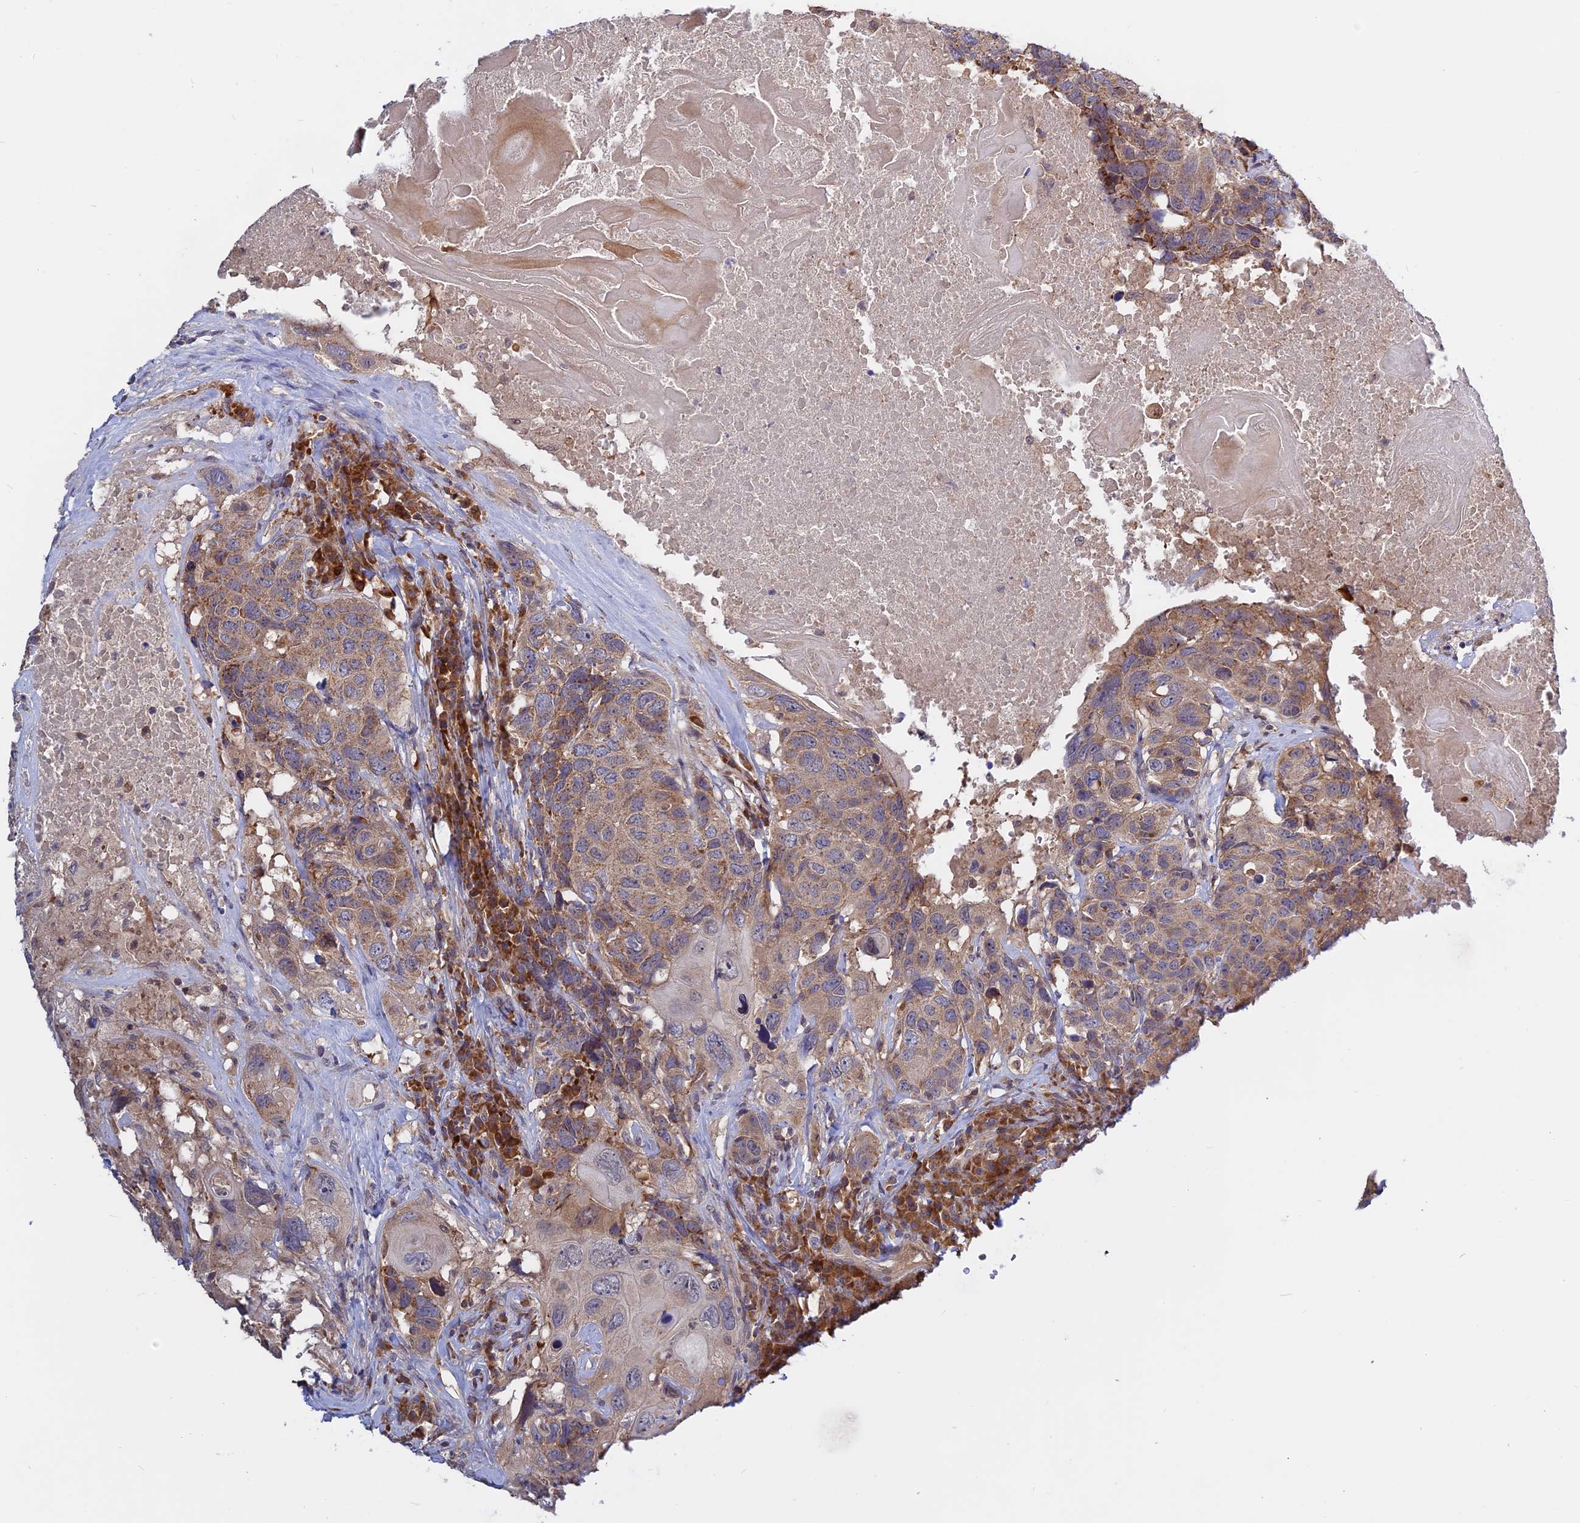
{"staining": {"intensity": "moderate", "quantity": ">75%", "location": "cytoplasmic/membranous"}, "tissue": "head and neck cancer", "cell_type": "Tumor cells", "image_type": "cancer", "snomed": [{"axis": "morphology", "description": "Squamous cell carcinoma, NOS"}, {"axis": "topography", "description": "Head-Neck"}], "caption": "DAB (3,3'-diaminobenzidine) immunohistochemical staining of head and neck squamous cell carcinoma reveals moderate cytoplasmic/membranous protein staining in approximately >75% of tumor cells.", "gene": "IL21R", "patient": {"sex": "male", "age": 66}}